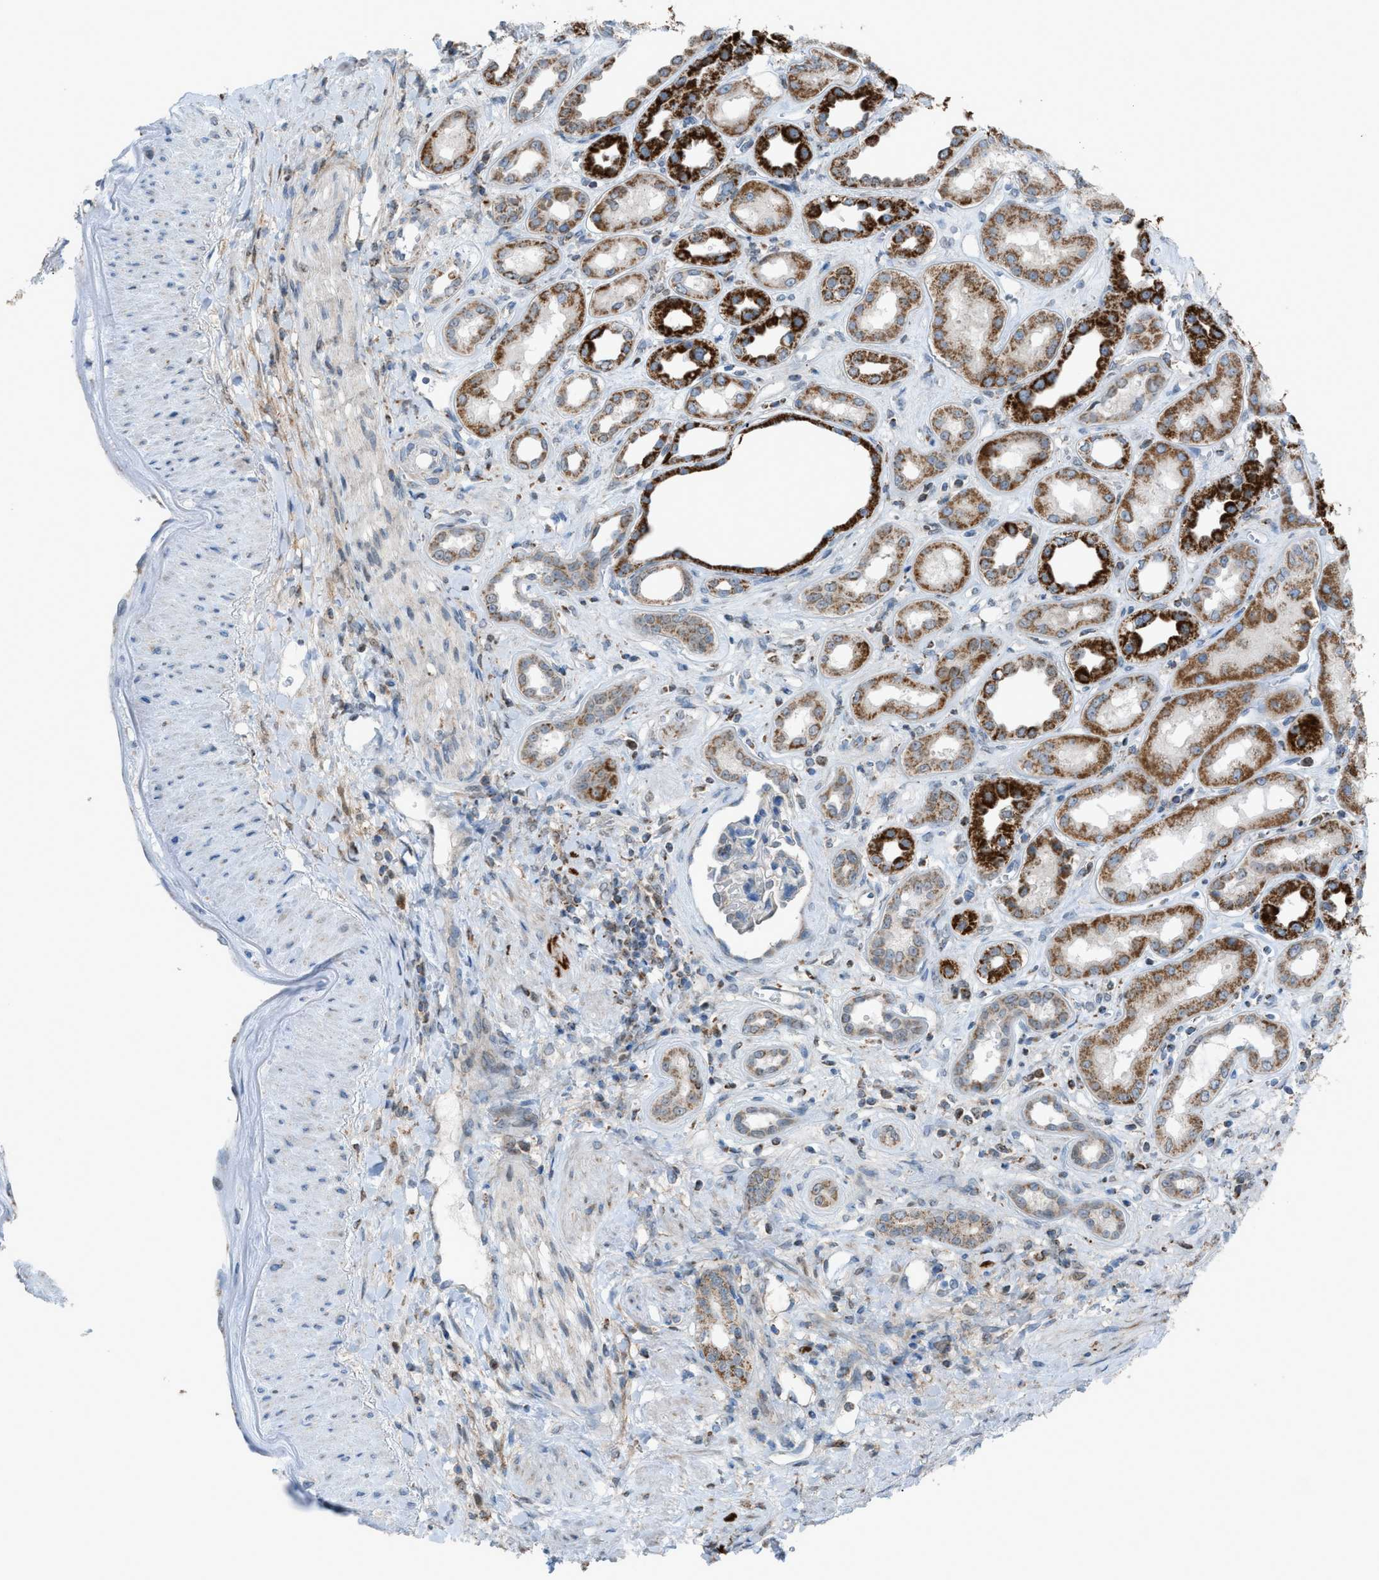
{"staining": {"intensity": "negative", "quantity": "none", "location": "none"}, "tissue": "kidney", "cell_type": "Cells in glomeruli", "image_type": "normal", "snomed": [{"axis": "morphology", "description": "Normal tissue, NOS"}, {"axis": "topography", "description": "Kidney"}], "caption": "Immunohistochemistry (IHC) of unremarkable human kidney shows no staining in cells in glomeruli.", "gene": "SRM", "patient": {"sex": "male", "age": 59}}